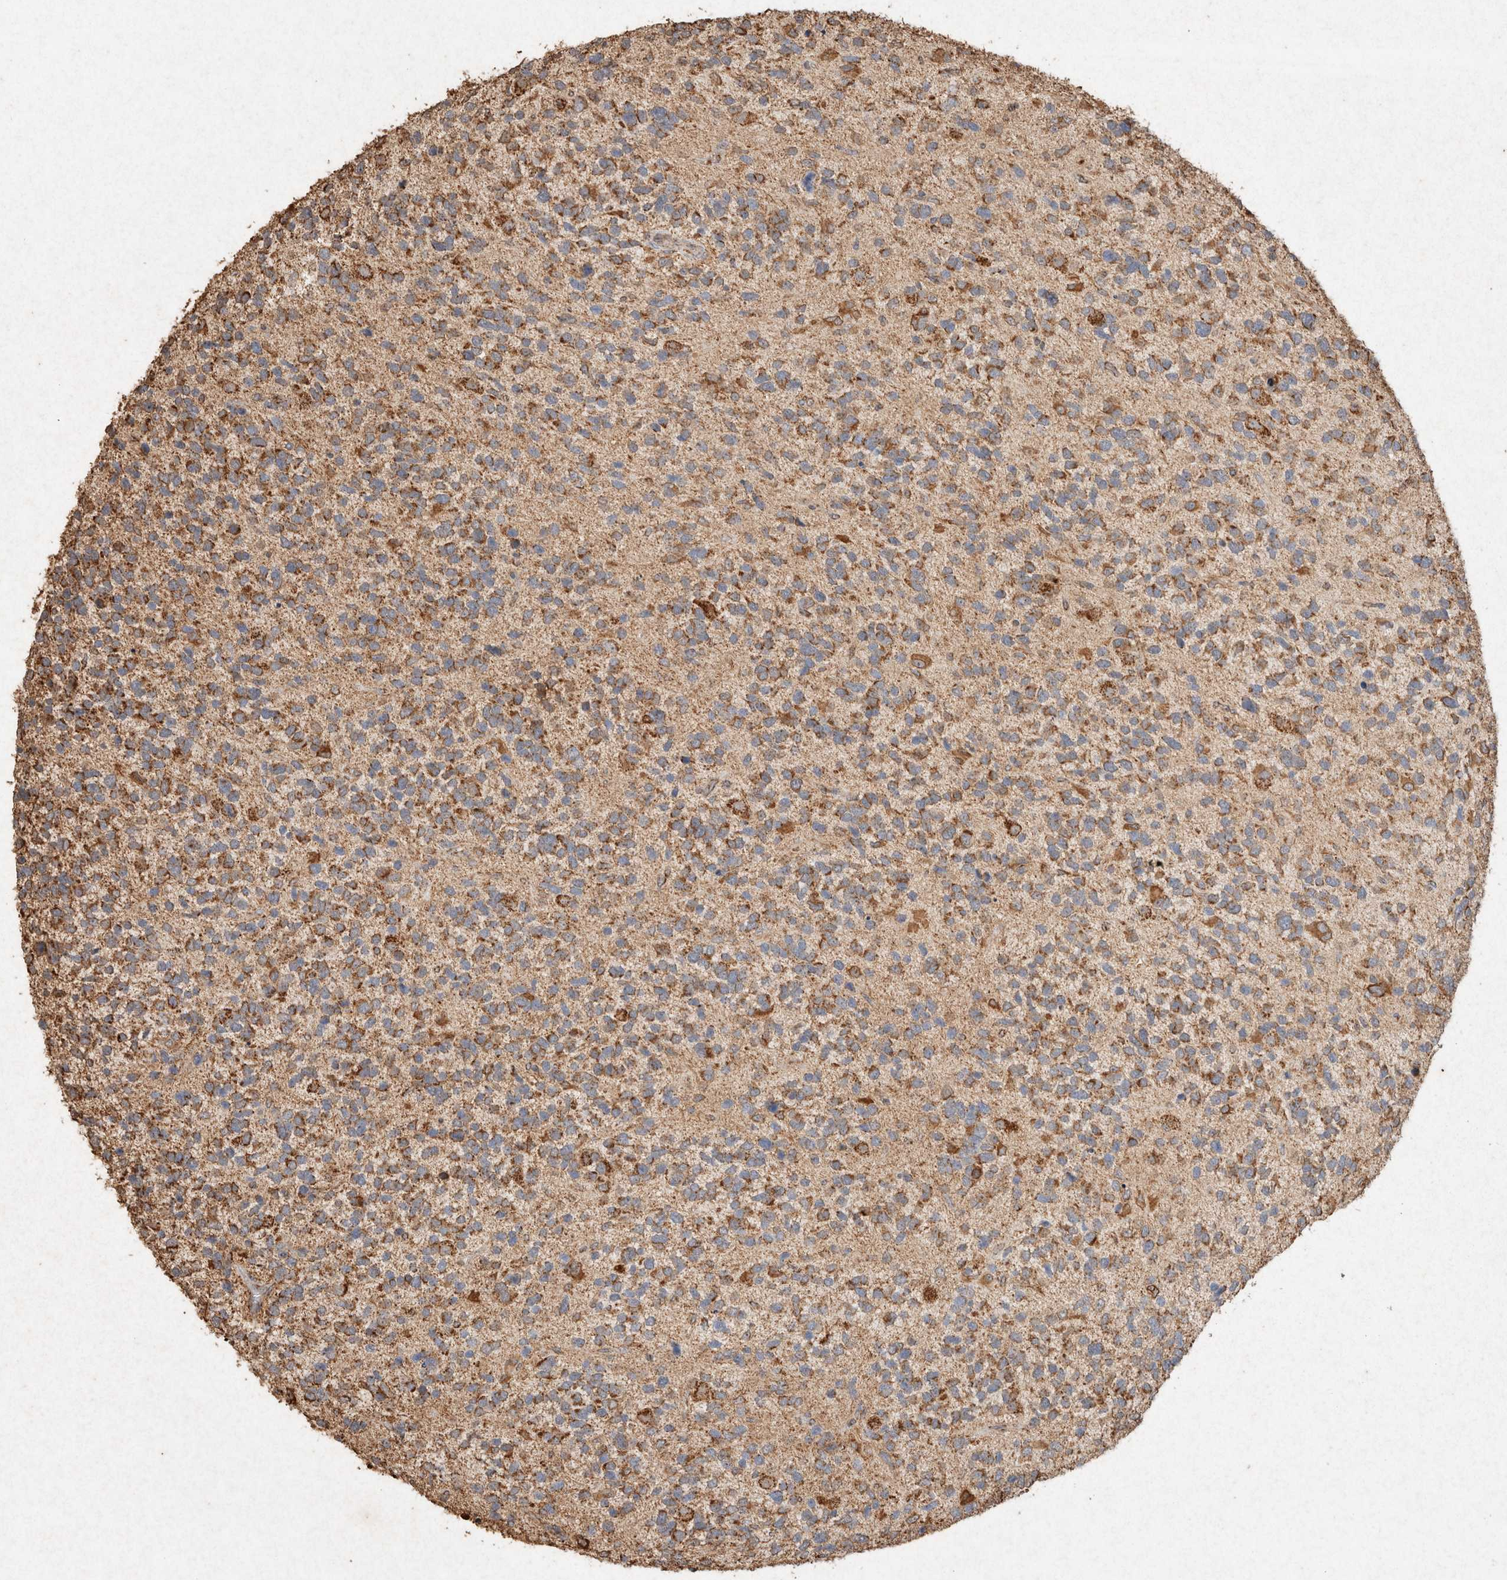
{"staining": {"intensity": "moderate", "quantity": ">75%", "location": "cytoplasmic/membranous"}, "tissue": "glioma", "cell_type": "Tumor cells", "image_type": "cancer", "snomed": [{"axis": "morphology", "description": "Glioma, malignant, High grade"}, {"axis": "topography", "description": "Brain"}], "caption": "Protein expression analysis of glioma reveals moderate cytoplasmic/membranous expression in approximately >75% of tumor cells.", "gene": "SDC2", "patient": {"sex": "female", "age": 58}}